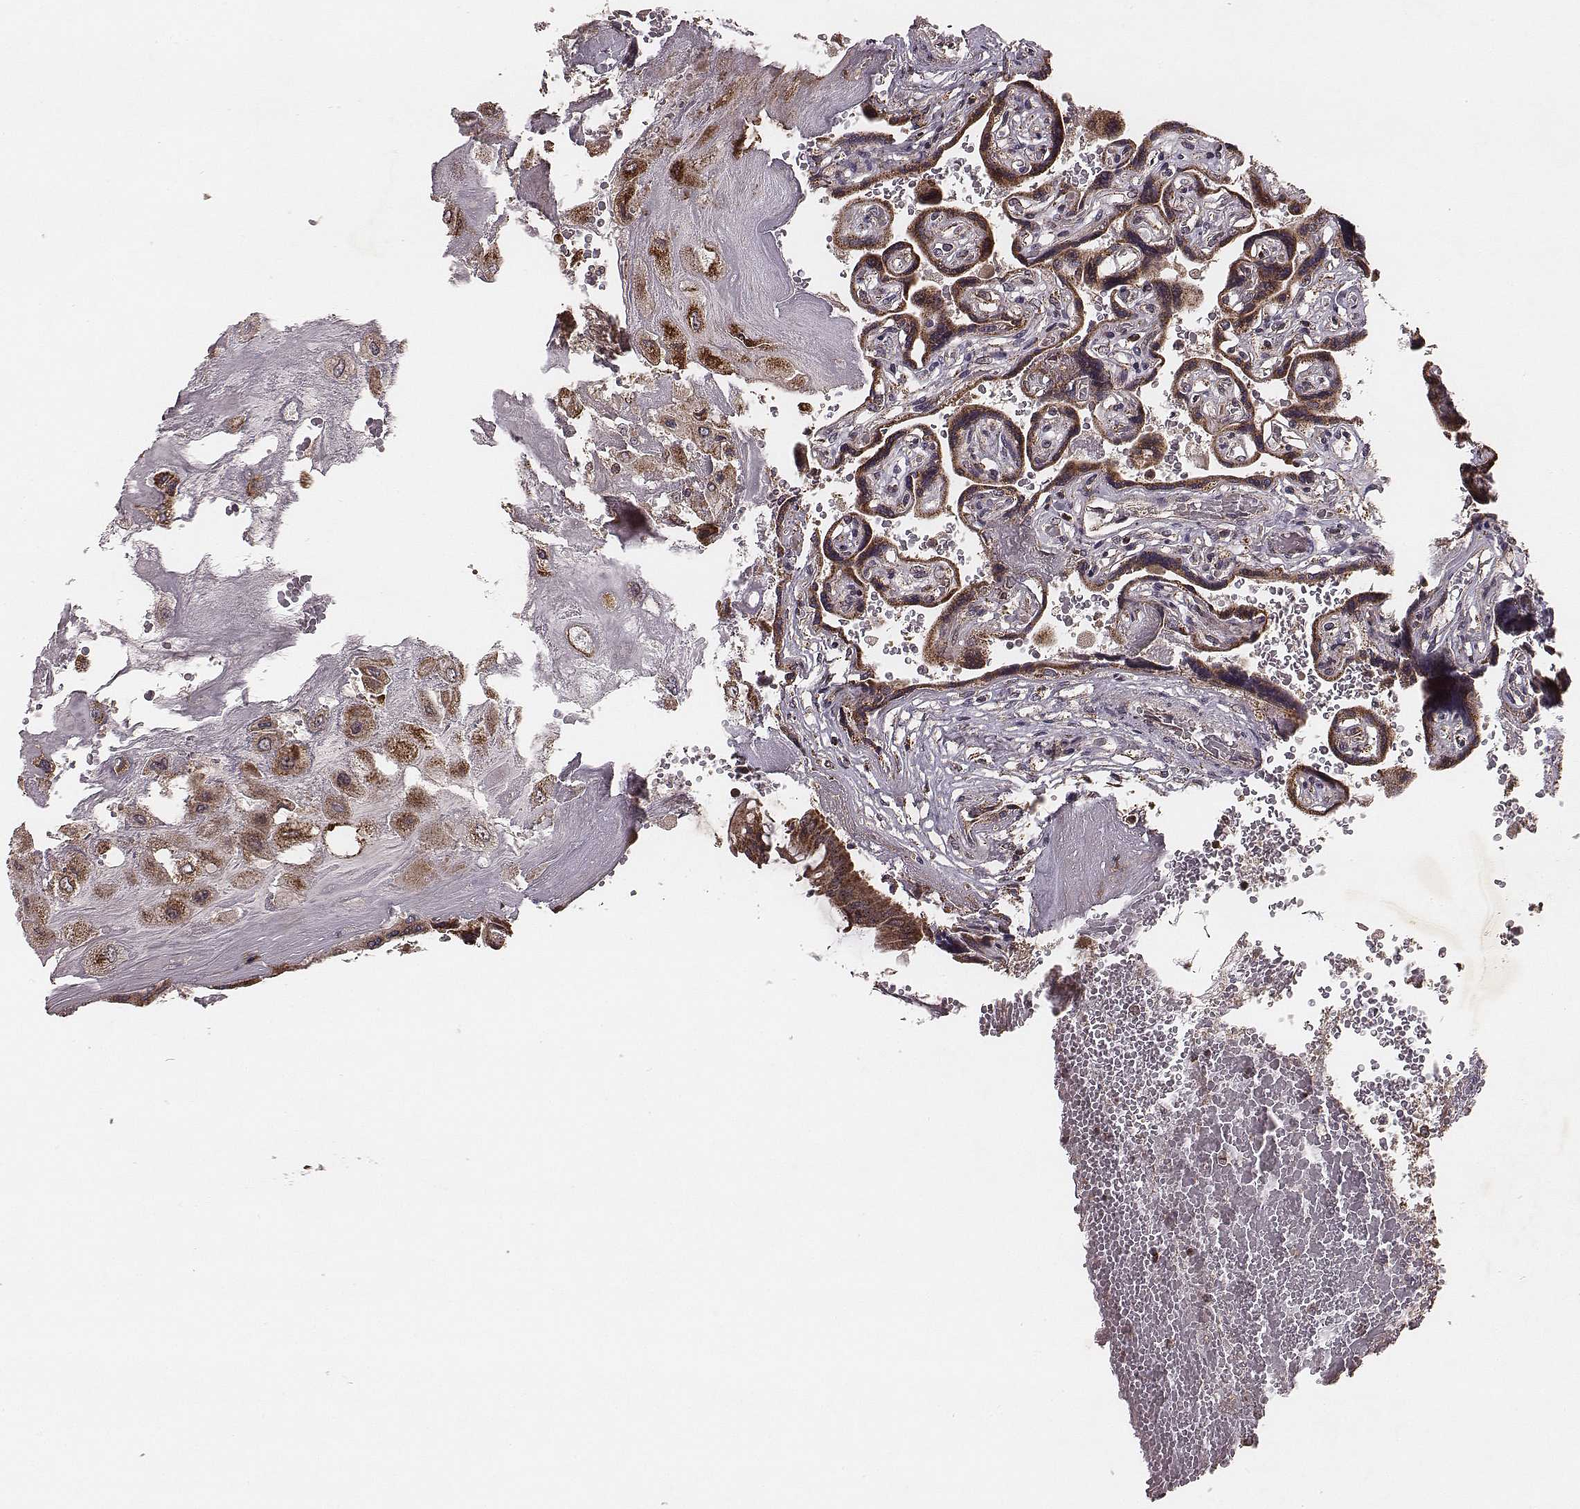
{"staining": {"intensity": "strong", "quantity": ">75%", "location": "cytoplasmic/membranous"}, "tissue": "placenta", "cell_type": "Trophoblastic cells", "image_type": "normal", "snomed": [{"axis": "morphology", "description": "Normal tissue, NOS"}, {"axis": "topography", "description": "Placenta"}], "caption": "Trophoblastic cells show high levels of strong cytoplasmic/membranous positivity in about >75% of cells in normal placenta.", "gene": "ZDHHC21", "patient": {"sex": "female", "age": 32}}